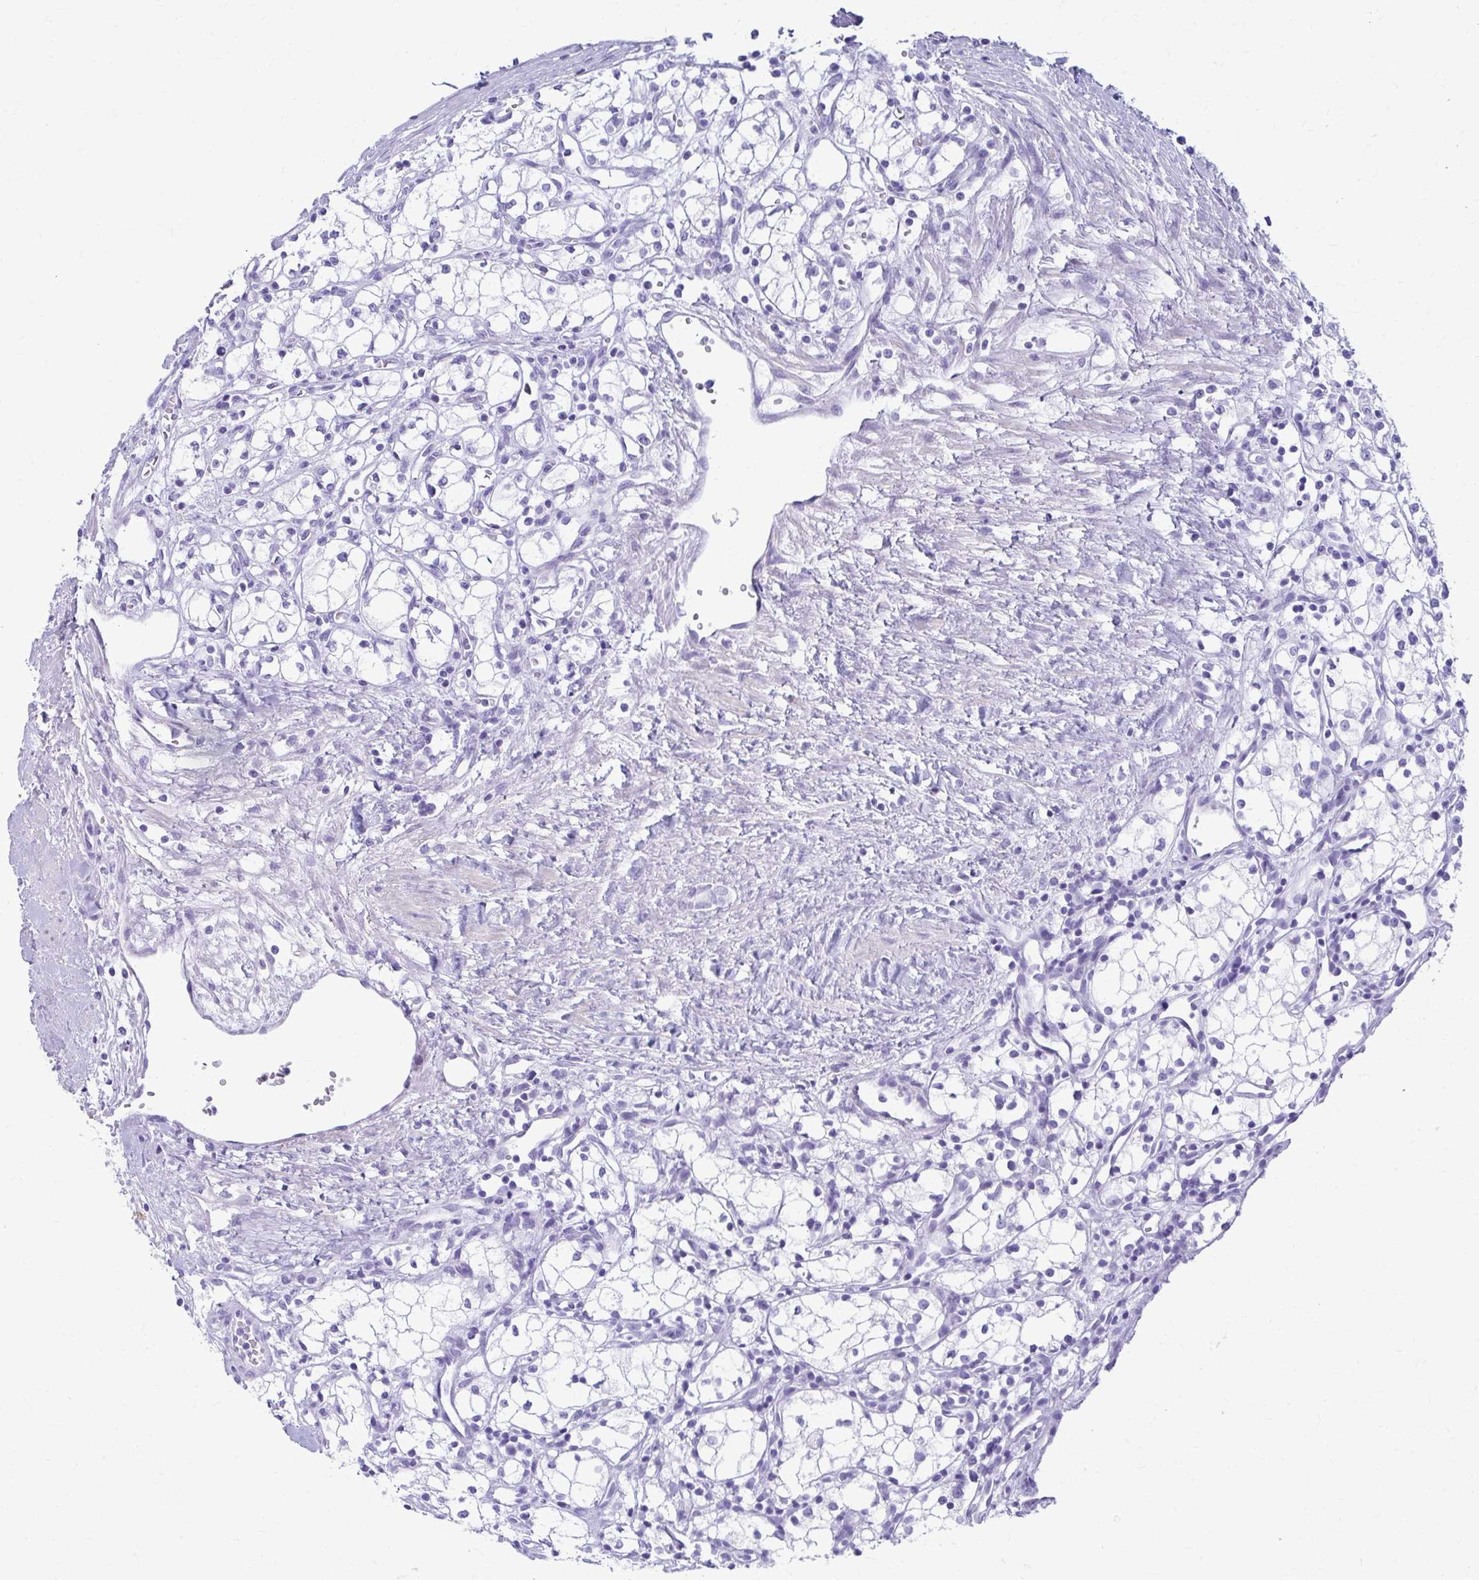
{"staining": {"intensity": "negative", "quantity": "none", "location": "none"}, "tissue": "renal cancer", "cell_type": "Tumor cells", "image_type": "cancer", "snomed": [{"axis": "morphology", "description": "Adenocarcinoma, NOS"}, {"axis": "topography", "description": "Kidney"}], "caption": "Tumor cells are negative for brown protein staining in renal cancer.", "gene": "ATP4B", "patient": {"sex": "male", "age": 59}}